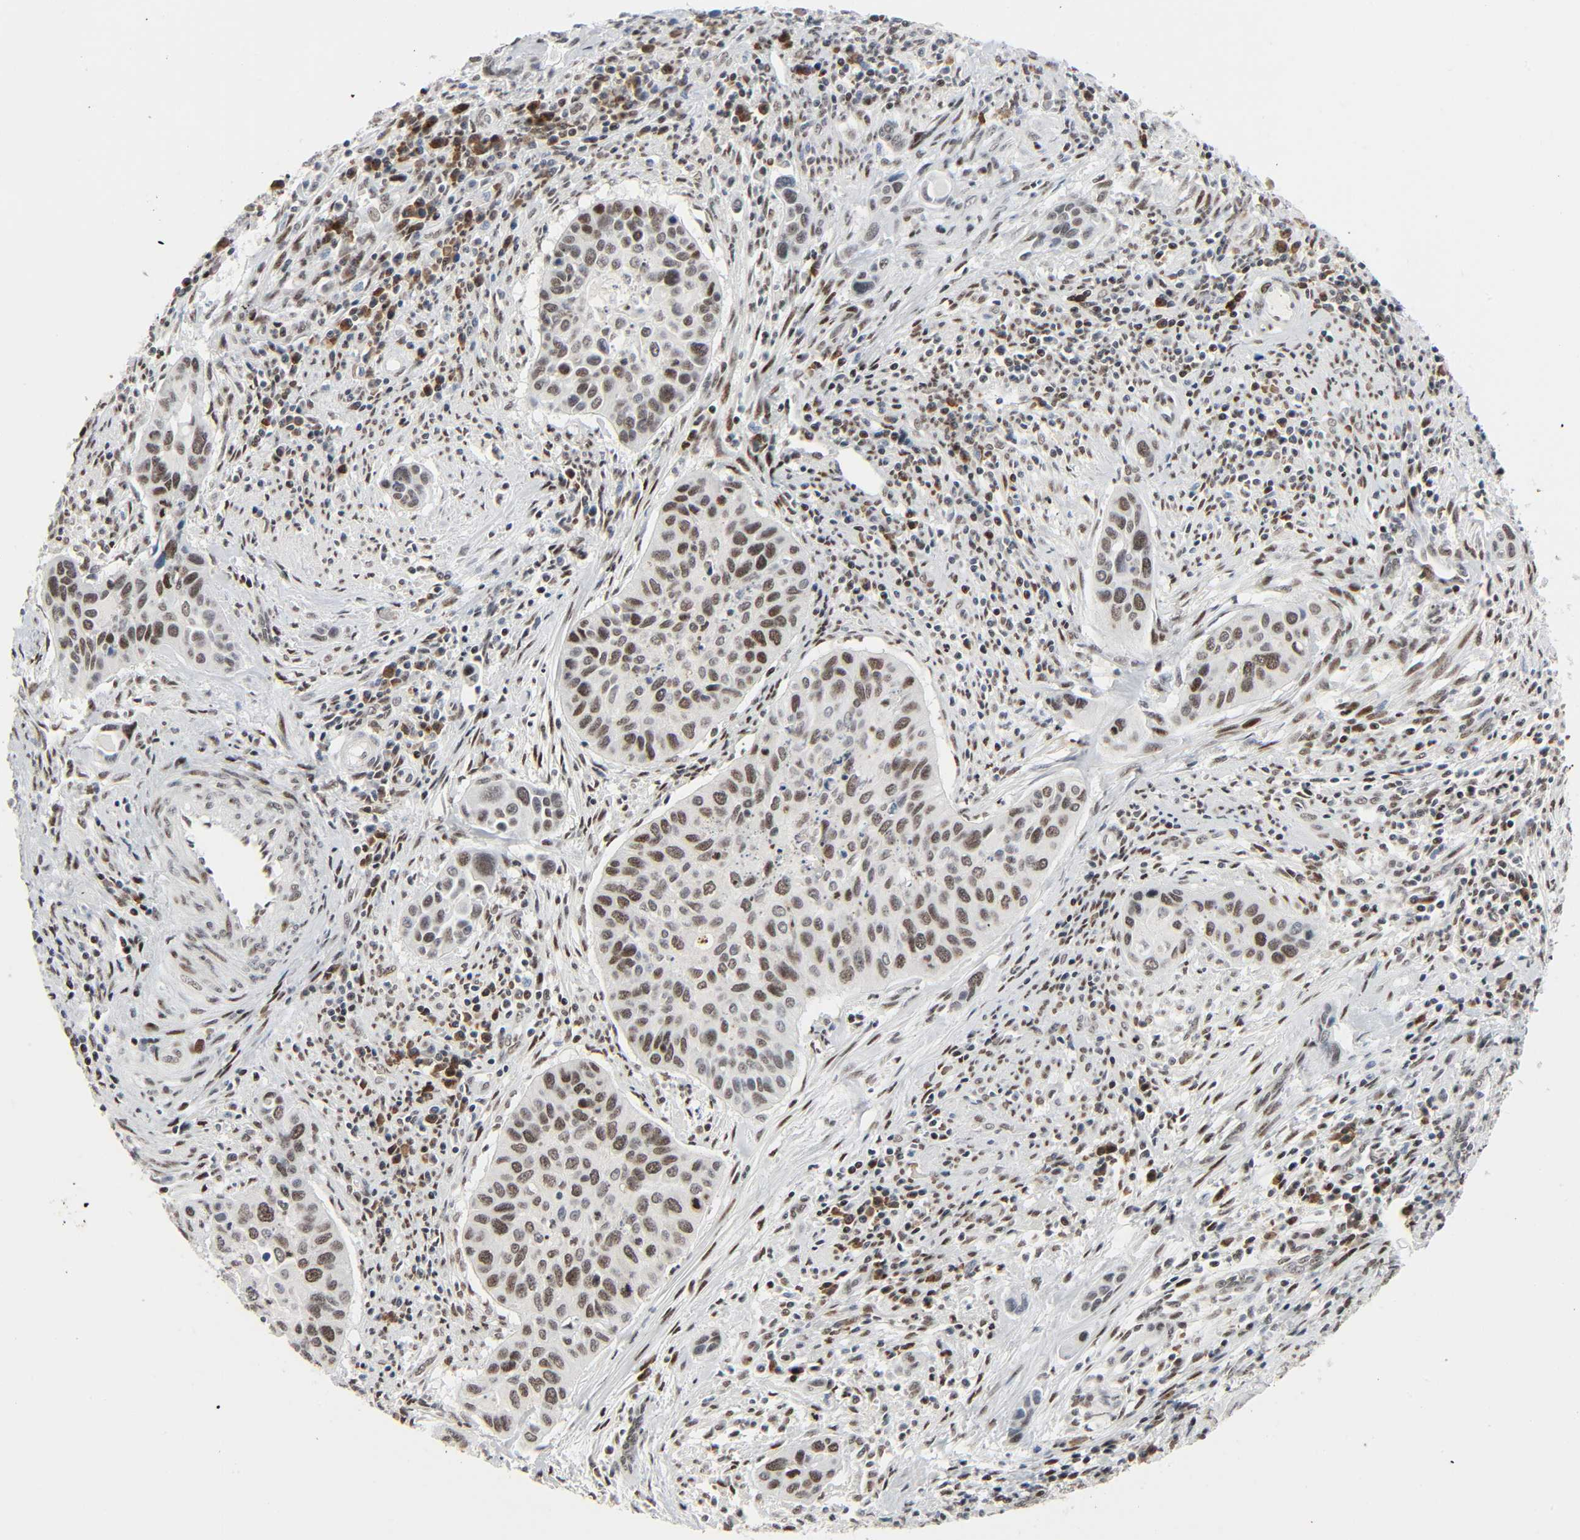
{"staining": {"intensity": "strong", "quantity": ">75%", "location": "nuclear"}, "tissue": "cervical cancer", "cell_type": "Tumor cells", "image_type": "cancer", "snomed": [{"axis": "morphology", "description": "Squamous cell carcinoma, NOS"}, {"axis": "topography", "description": "Cervix"}], "caption": "Immunohistochemistry (IHC) micrograph of cervical cancer (squamous cell carcinoma) stained for a protein (brown), which shows high levels of strong nuclear staining in approximately >75% of tumor cells.", "gene": "CREBBP", "patient": {"sex": "female", "age": 39}}